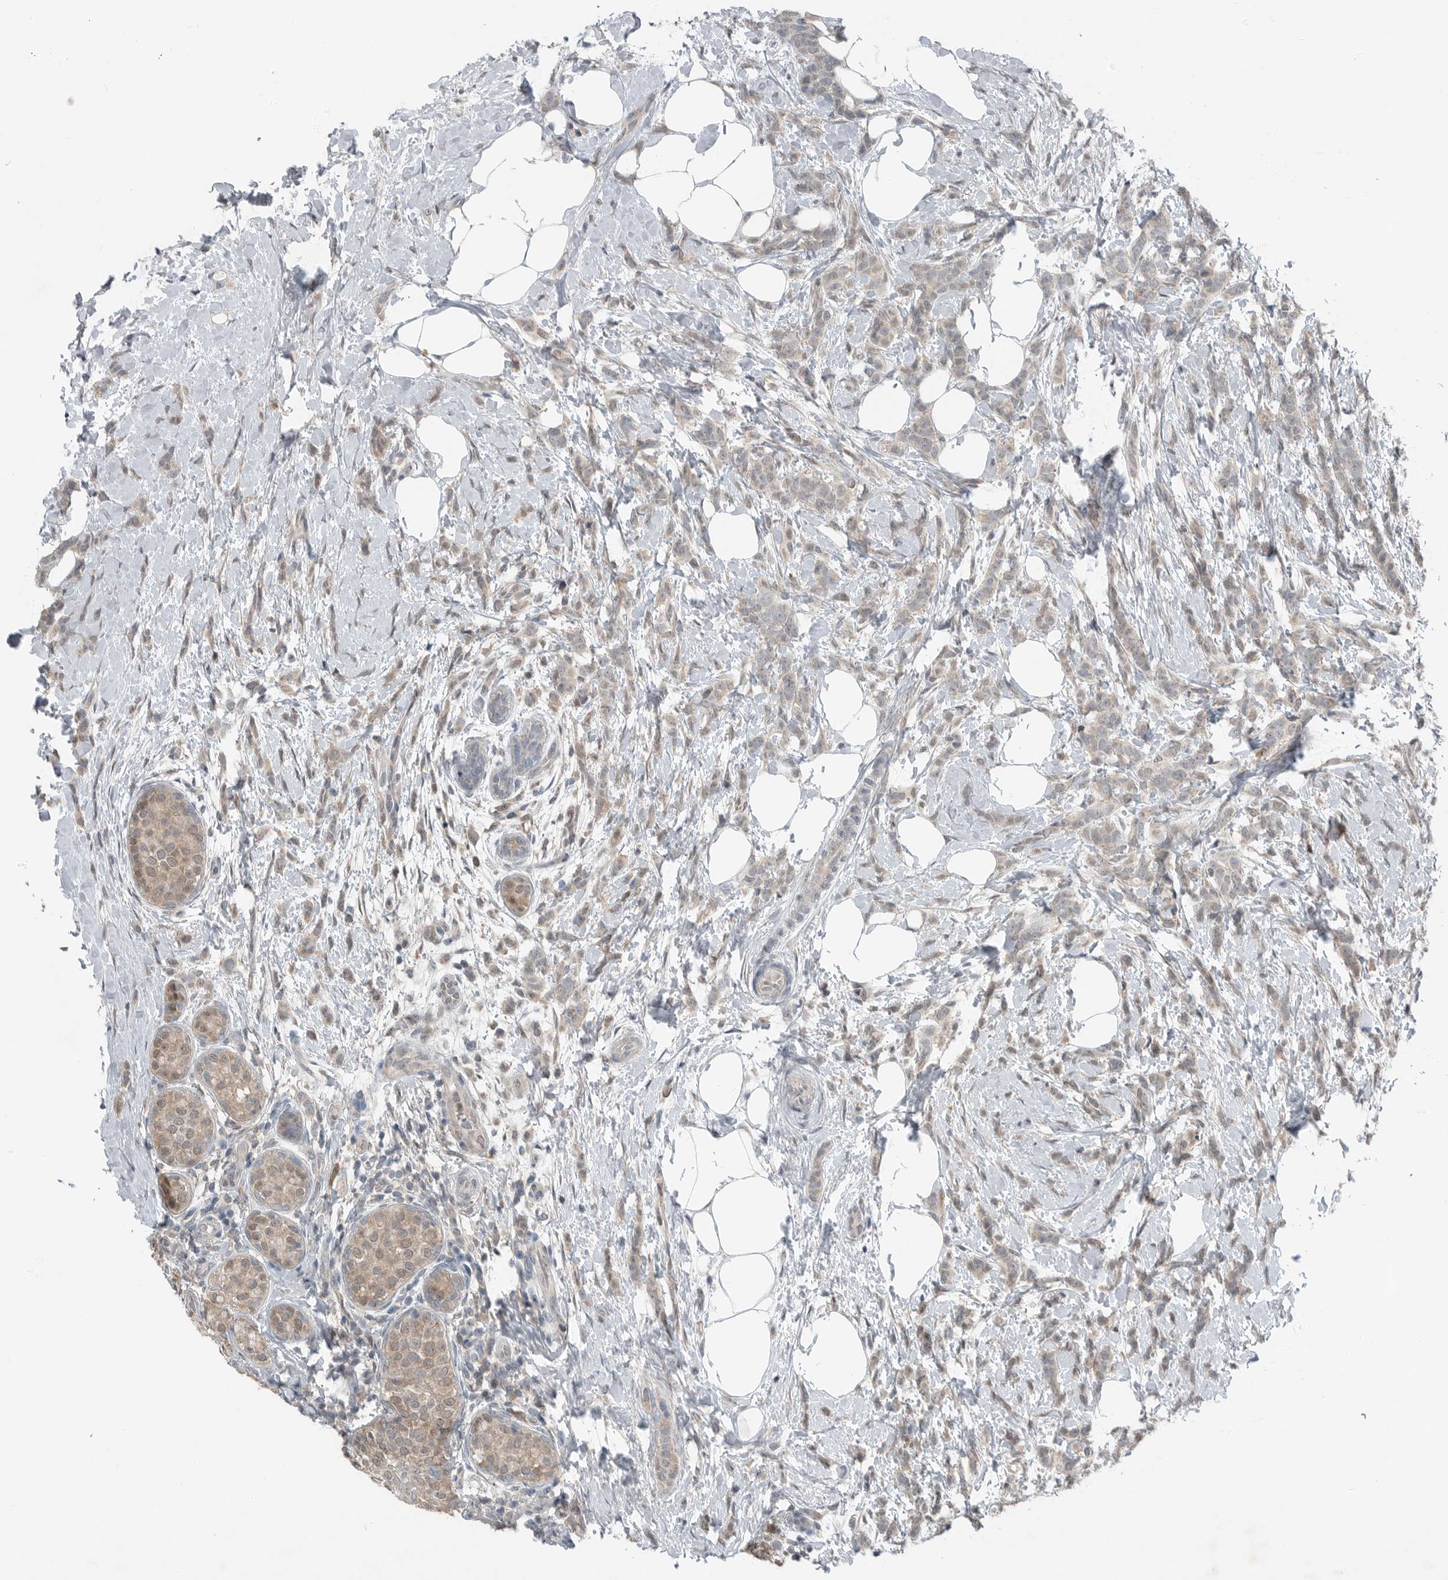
{"staining": {"intensity": "weak", "quantity": ">75%", "location": "cytoplasmic/membranous"}, "tissue": "breast cancer", "cell_type": "Tumor cells", "image_type": "cancer", "snomed": [{"axis": "morphology", "description": "Lobular carcinoma, in situ"}, {"axis": "morphology", "description": "Lobular carcinoma"}, {"axis": "topography", "description": "Breast"}], "caption": "Breast cancer (lobular carcinoma) stained with immunohistochemistry exhibits weak cytoplasmic/membranous expression in approximately >75% of tumor cells.", "gene": "MFAP3L", "patient": {"sex": "female", "age": 41}}